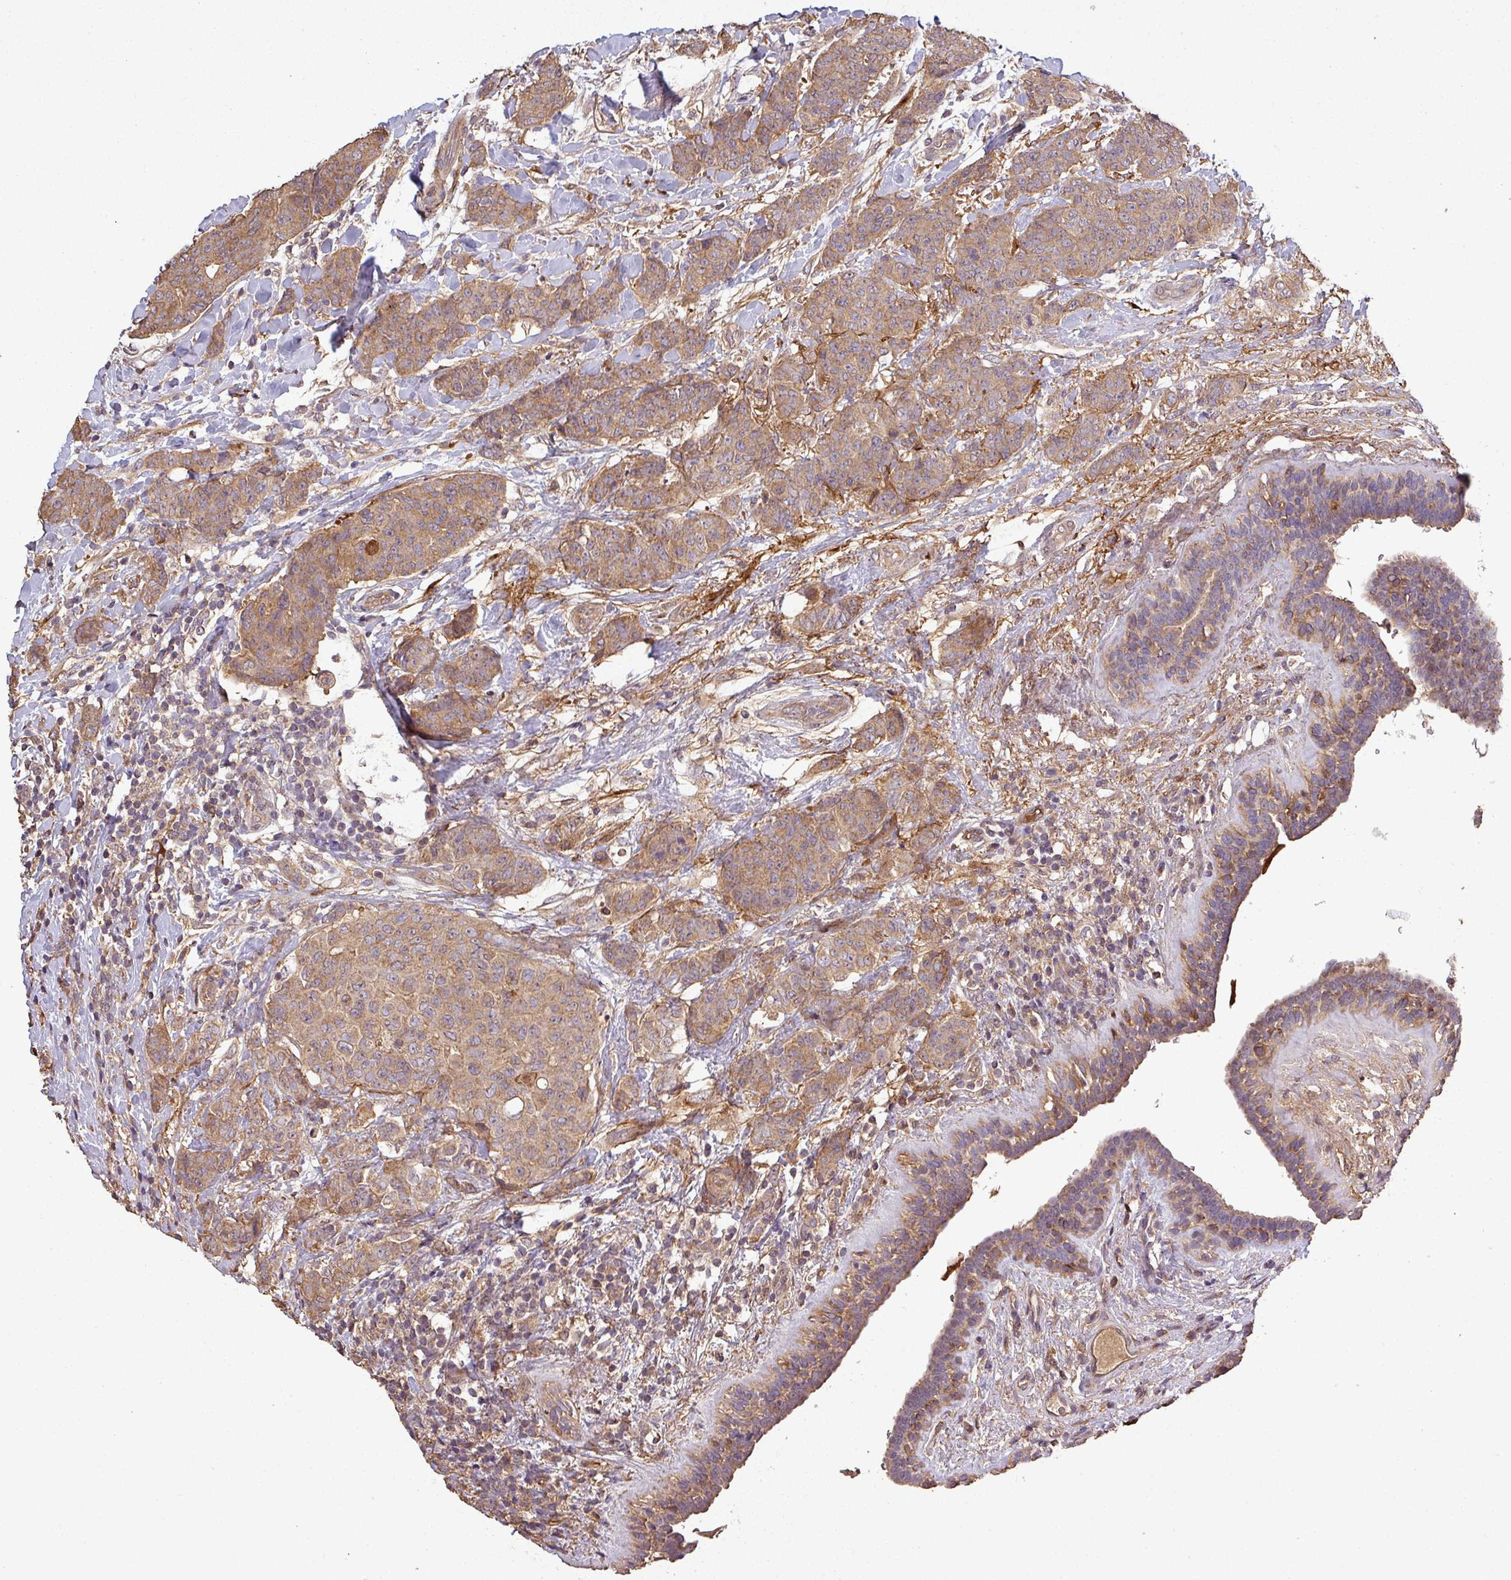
{"staining": {"intensity": "moderate", "quantity": ">75%", "location": "cytoplasmic/membranous"}, "tissue": "breast cancer", "cell_type": "Tumor cells", "image_type": "cancer", "snomed": [{"axis": "morphology", "description": "Duct carcinoma"}, {"axis": "topography", "description": "Breast"}], "caption": "The image shows immunohistochemical staining of breast cancer (infiltrating ductal carcinoma). There is moderate cytoplasmic/membranous staining is present in about >75% of tumor cells.", "gene": "ISLR", "patient": {"sex": "female", "age": 40}}